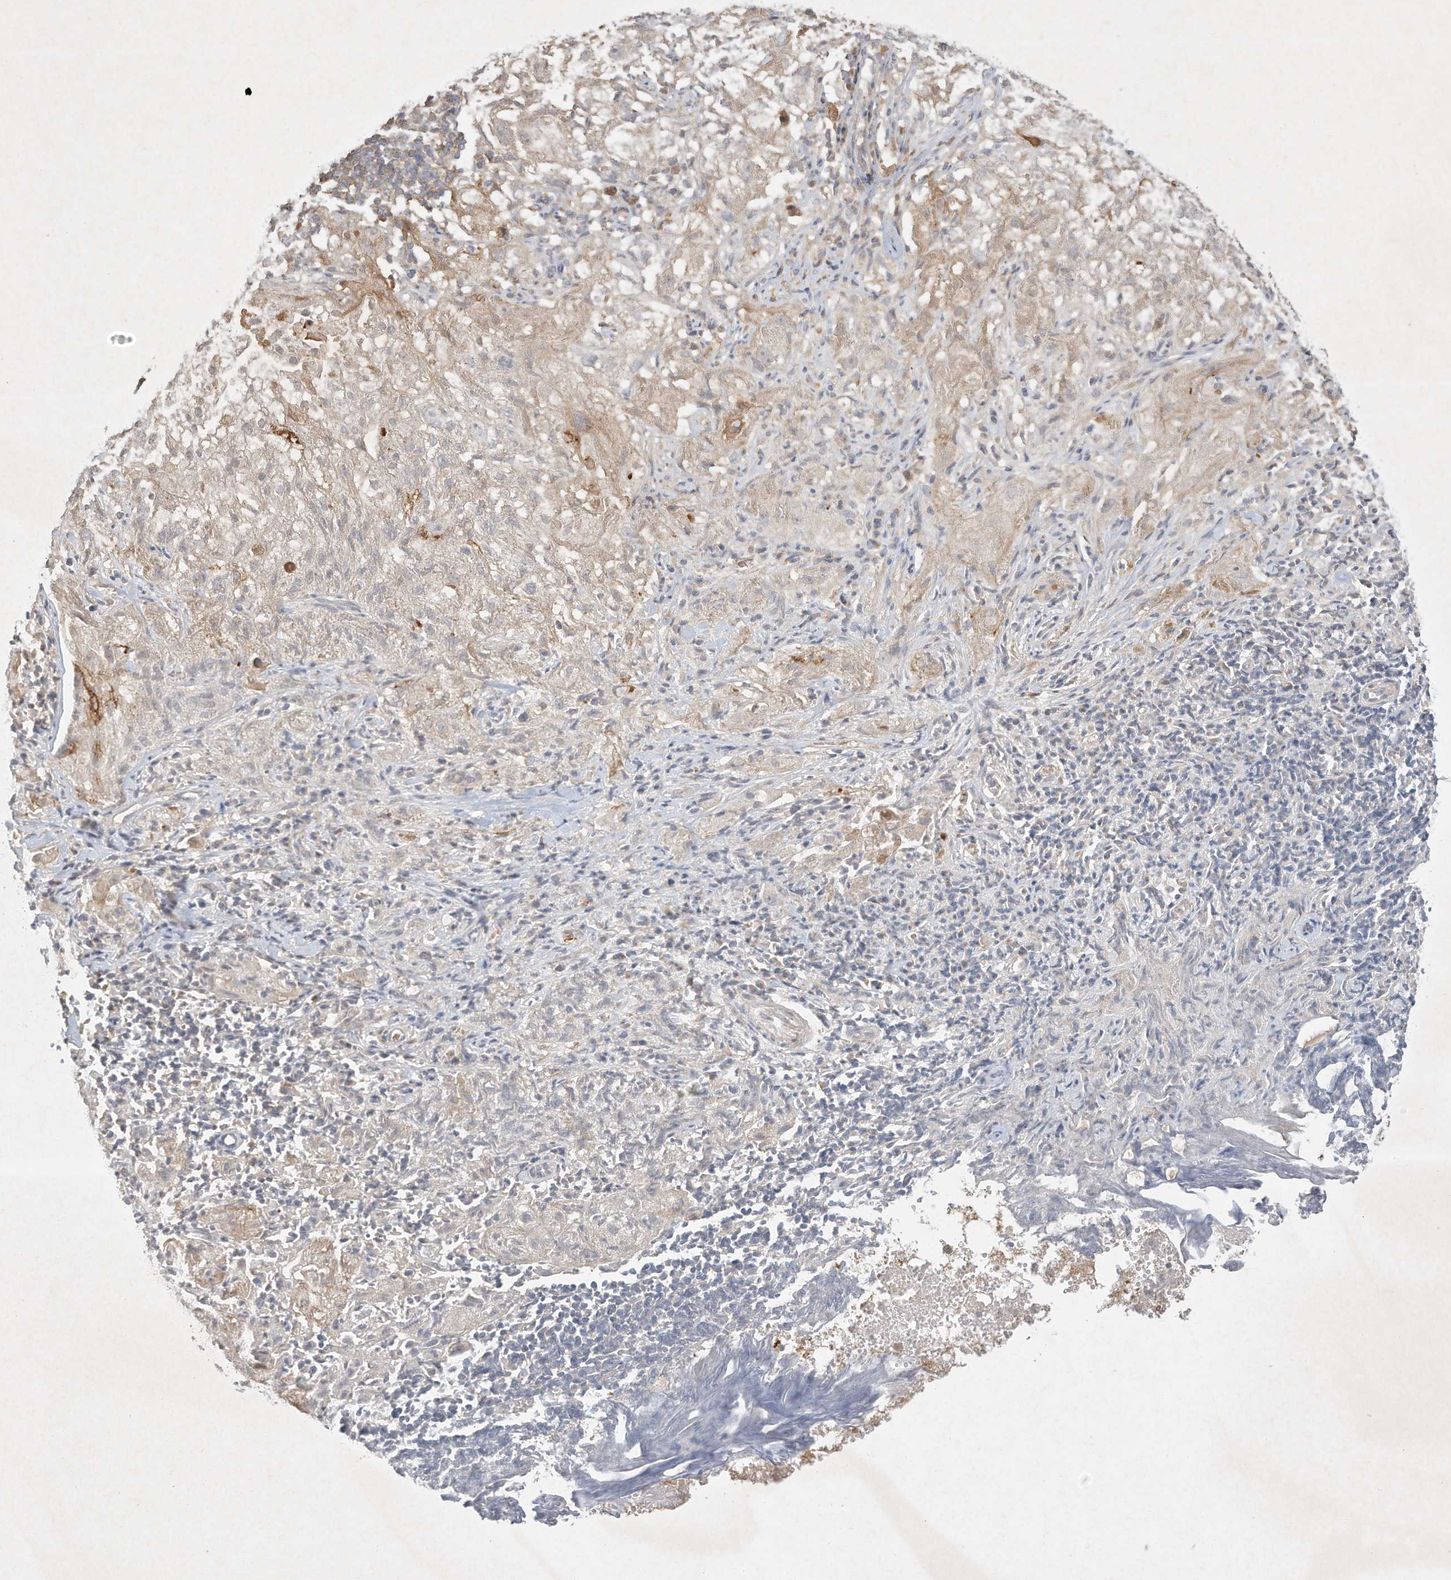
{"staining": {"intensity": "weak", "quantity": "25%-75%", "location": "cytoplasmic/membranous"}, "tissue": "lung cancer", "cell_type": "Tumor cells", "image_type": "cancer", "snomed": [{"axis": "morphology", "description": "Inflammation, NOS"}, {"axis": "morphology", "description": "Squamous cell carcinoma, NOS"}, {"axis": "topography", "description": "Lymph node"}, {"axis": "topography", "description": "Soft tissue"}, {"axis": "topography", "description": "Lung"}], "caption": "Human lung squamous cell carcinoma stained with a protein marker exhibits weak staining in tumor cells.", "gene": "BTRC", "patient": {"sex": "male", "age": 66}}